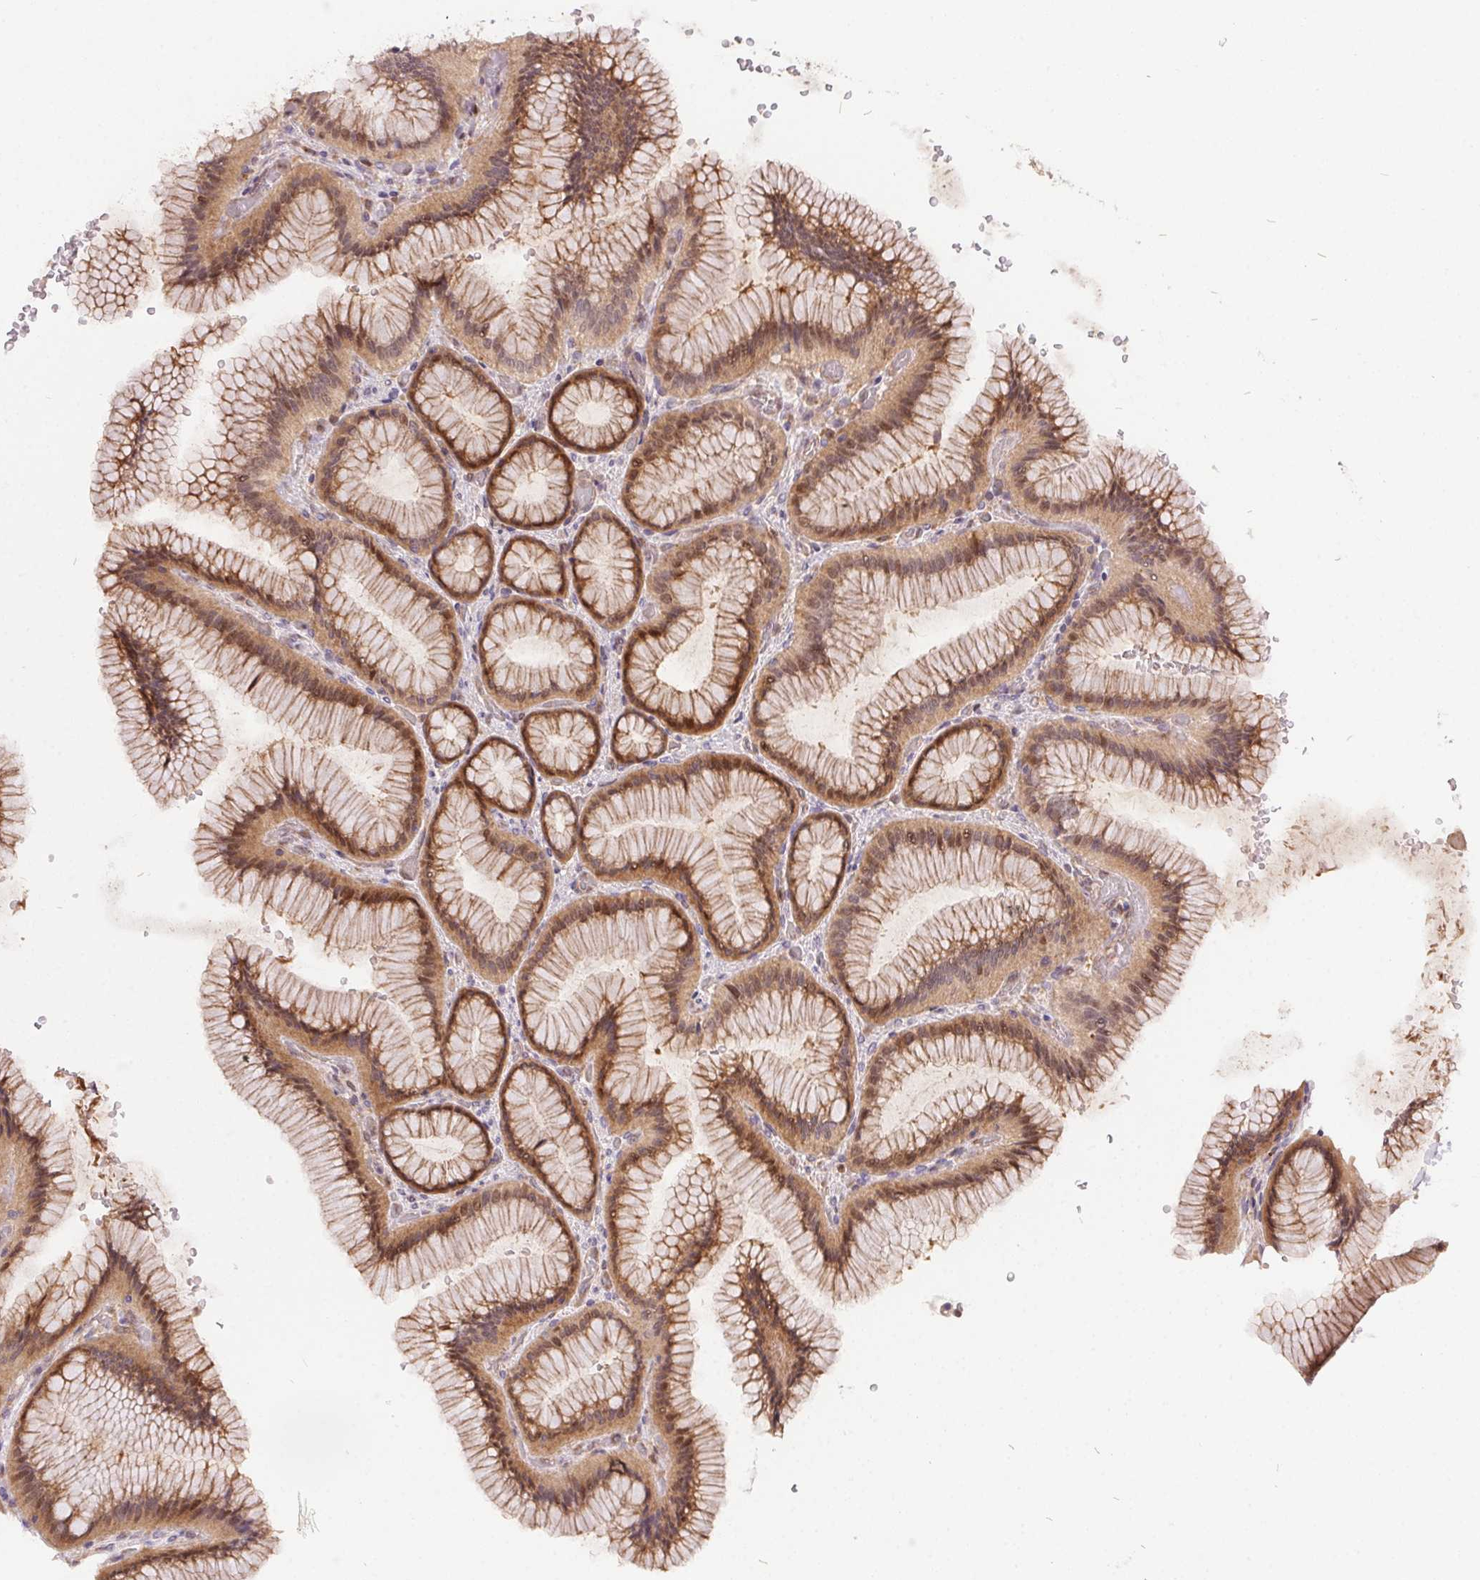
{"staining": {"intensity": "moderate", "quantity": ">75%", "location": "cytoplasmic/membranous,nuclear"}, "tissue": "stomach", "cell_type": "Glandular cells", "image_type": "normal", "snomed": [{"axis": "morphology", "description": "Normal tissue, NOS"}, {"axis": "morphology", "description": "Adenocarcinoma, NOS"}, {"axis": "morphology", "description": "Adenocarcinoma, High grade"}, {"axis": "topography", "description": "Stomach, upper"}, {"axis": "topography", "description": "Stomach"}], "caption": "An image showing moderate cytoplasmic/membranous,nuclear staining in about >75% of glandular cells in unremarkable stomach, as visualized by brown immunohistochemical staining.", "gene": "NUDT16", "patient": {"sex": "female", "age": 65}}